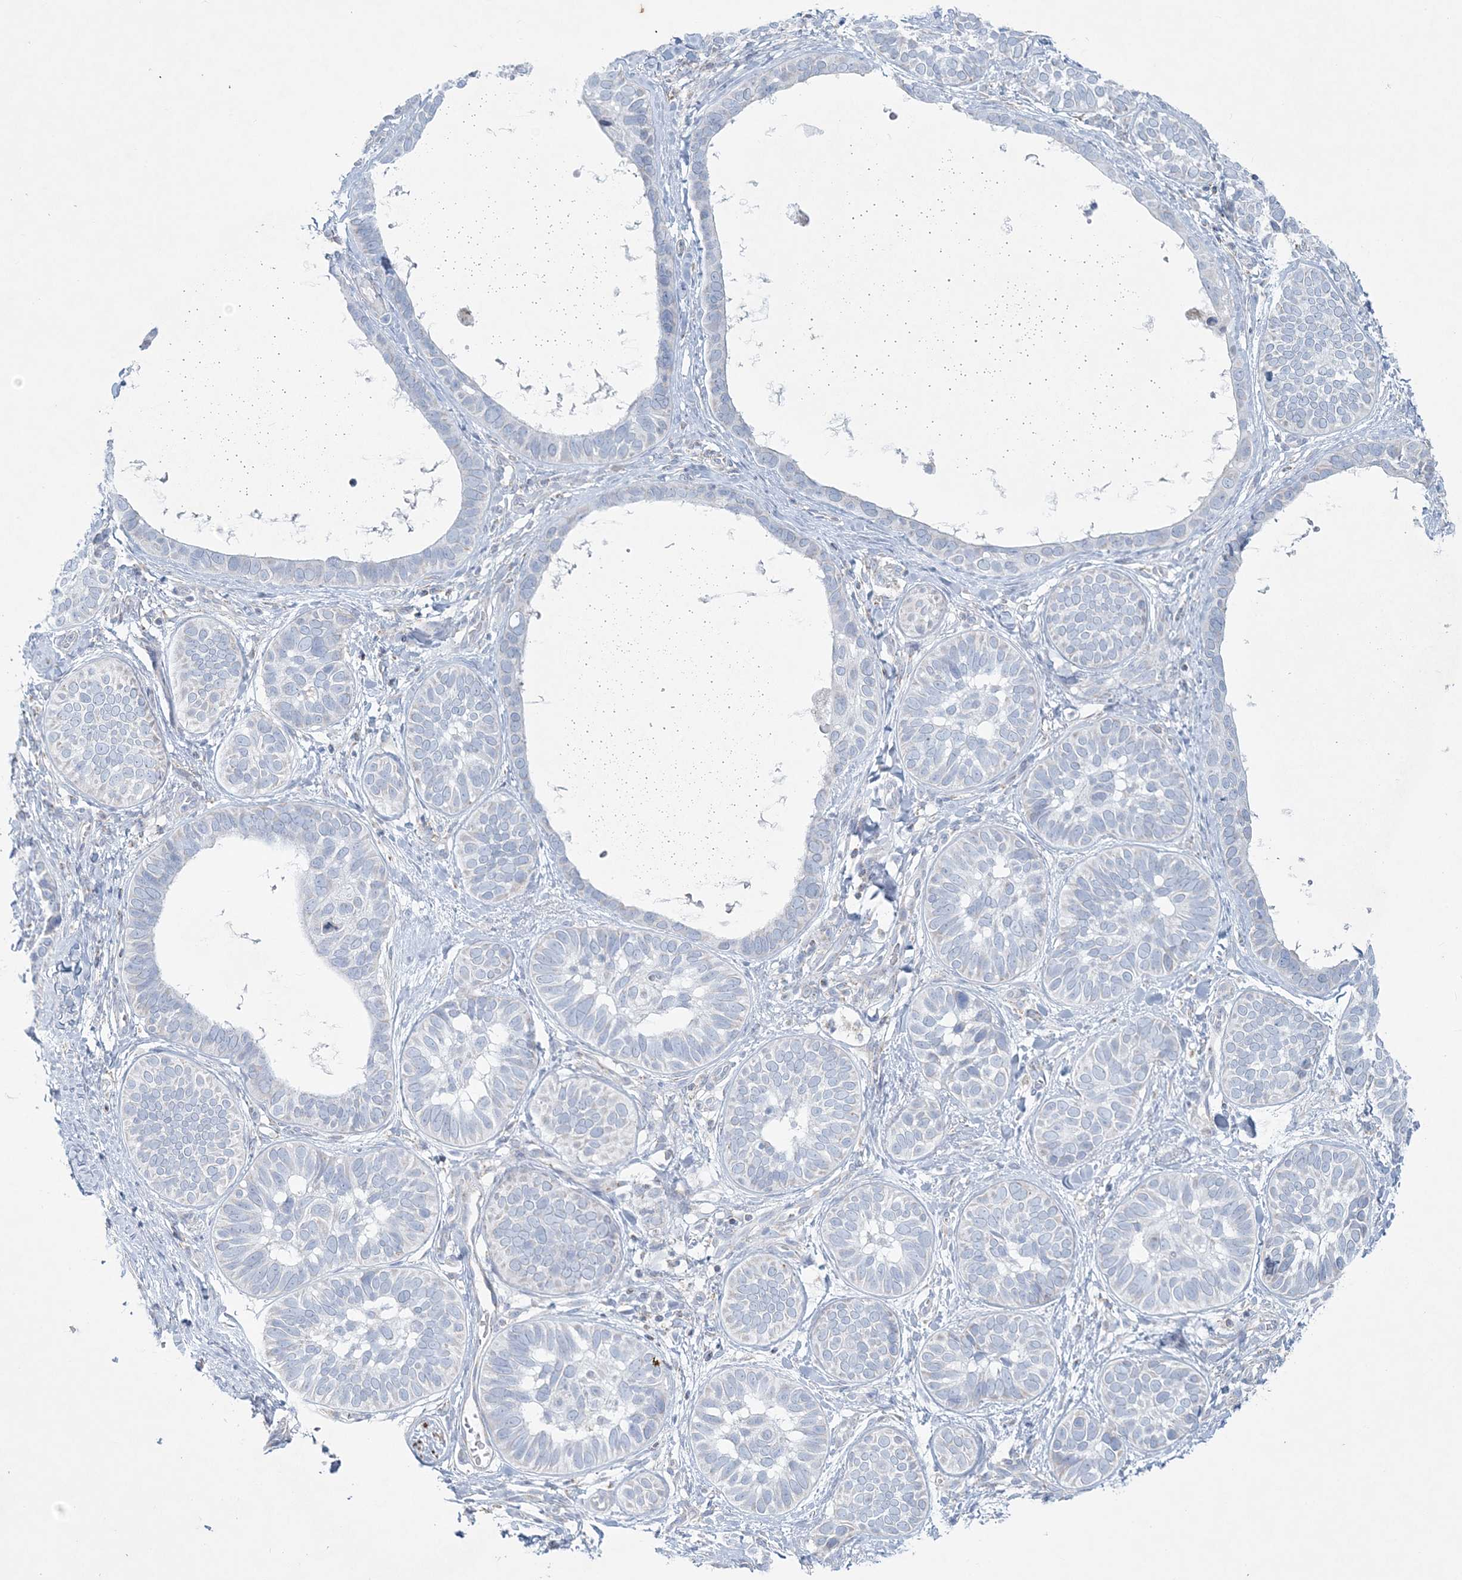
{"staining": {"intensity": "negative", "quantity": "none", "location": "none"}, "tissue": "skin cancer", "cell_type": "Tumor cells", "image_type": "cancer", "snomed": [{"axis": "morphology", "description": "Basal cell carcinoma"}, {"axis": "topography", "description": "Skin"}], "caption": "Skin cancer was stained to show a protein in brown. There is no significant staining in tumor cells.", "gene": "TBC1D7", "patient": {"sex": "male", "age": 62}}